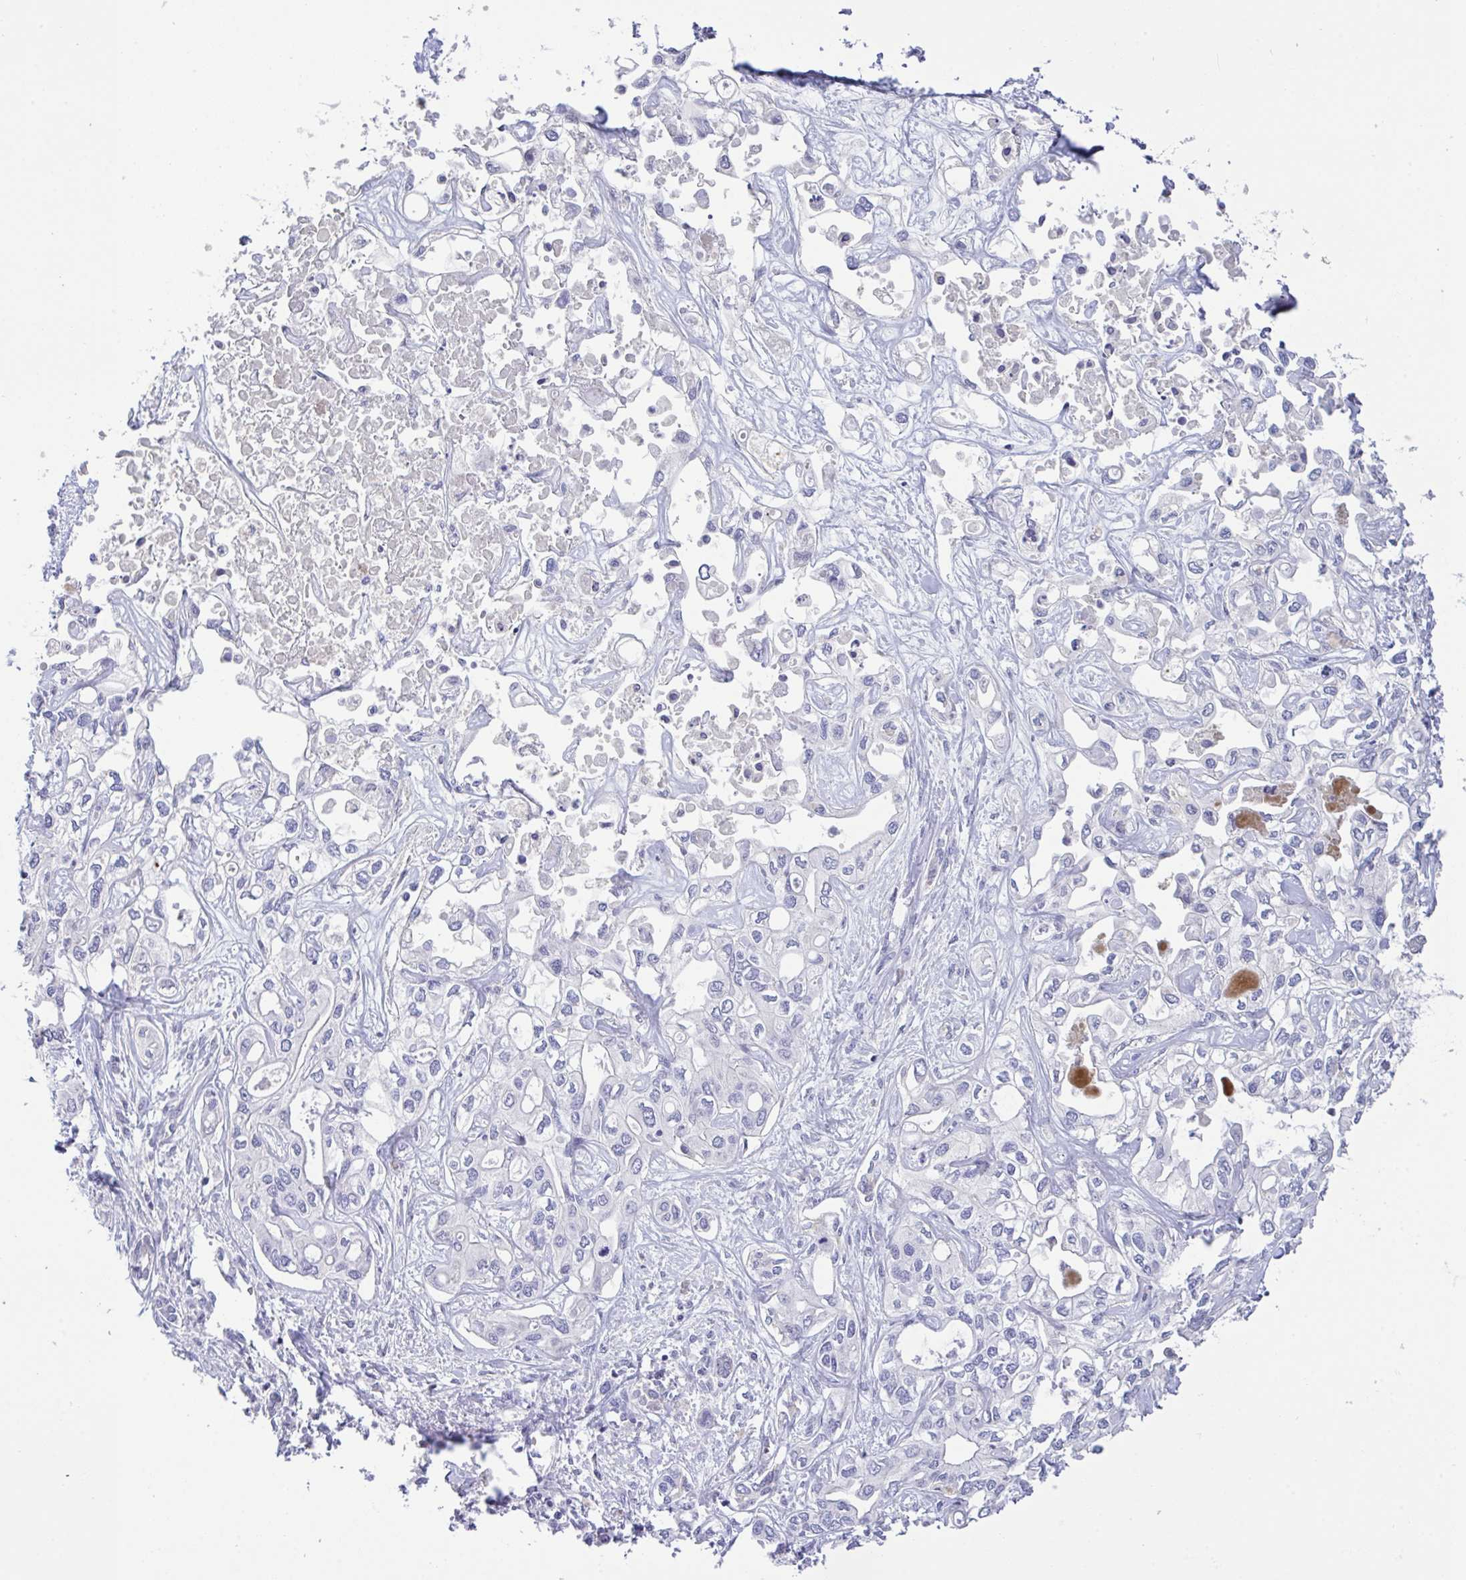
{"staining": {"intensity": "negative", "quantity": "none", "location": "none"}, "tissue": "liver cancer", "cell_type": "Tumor cells", "image_type": "cancer", "snomed": [{"axis": "morphology", "description": "Cholangiocarcinoma"}, {"axis": "topography", "description": "Liver"}], "caption": "Micrograph shows no significant protein expression in tumor cells of cholangiocarcinoma (liver). (DAB IHC visualized using brightfield microscopy, high magnification).", "gene": "CA10", "patient": {"sex": "female", "age": 64}}